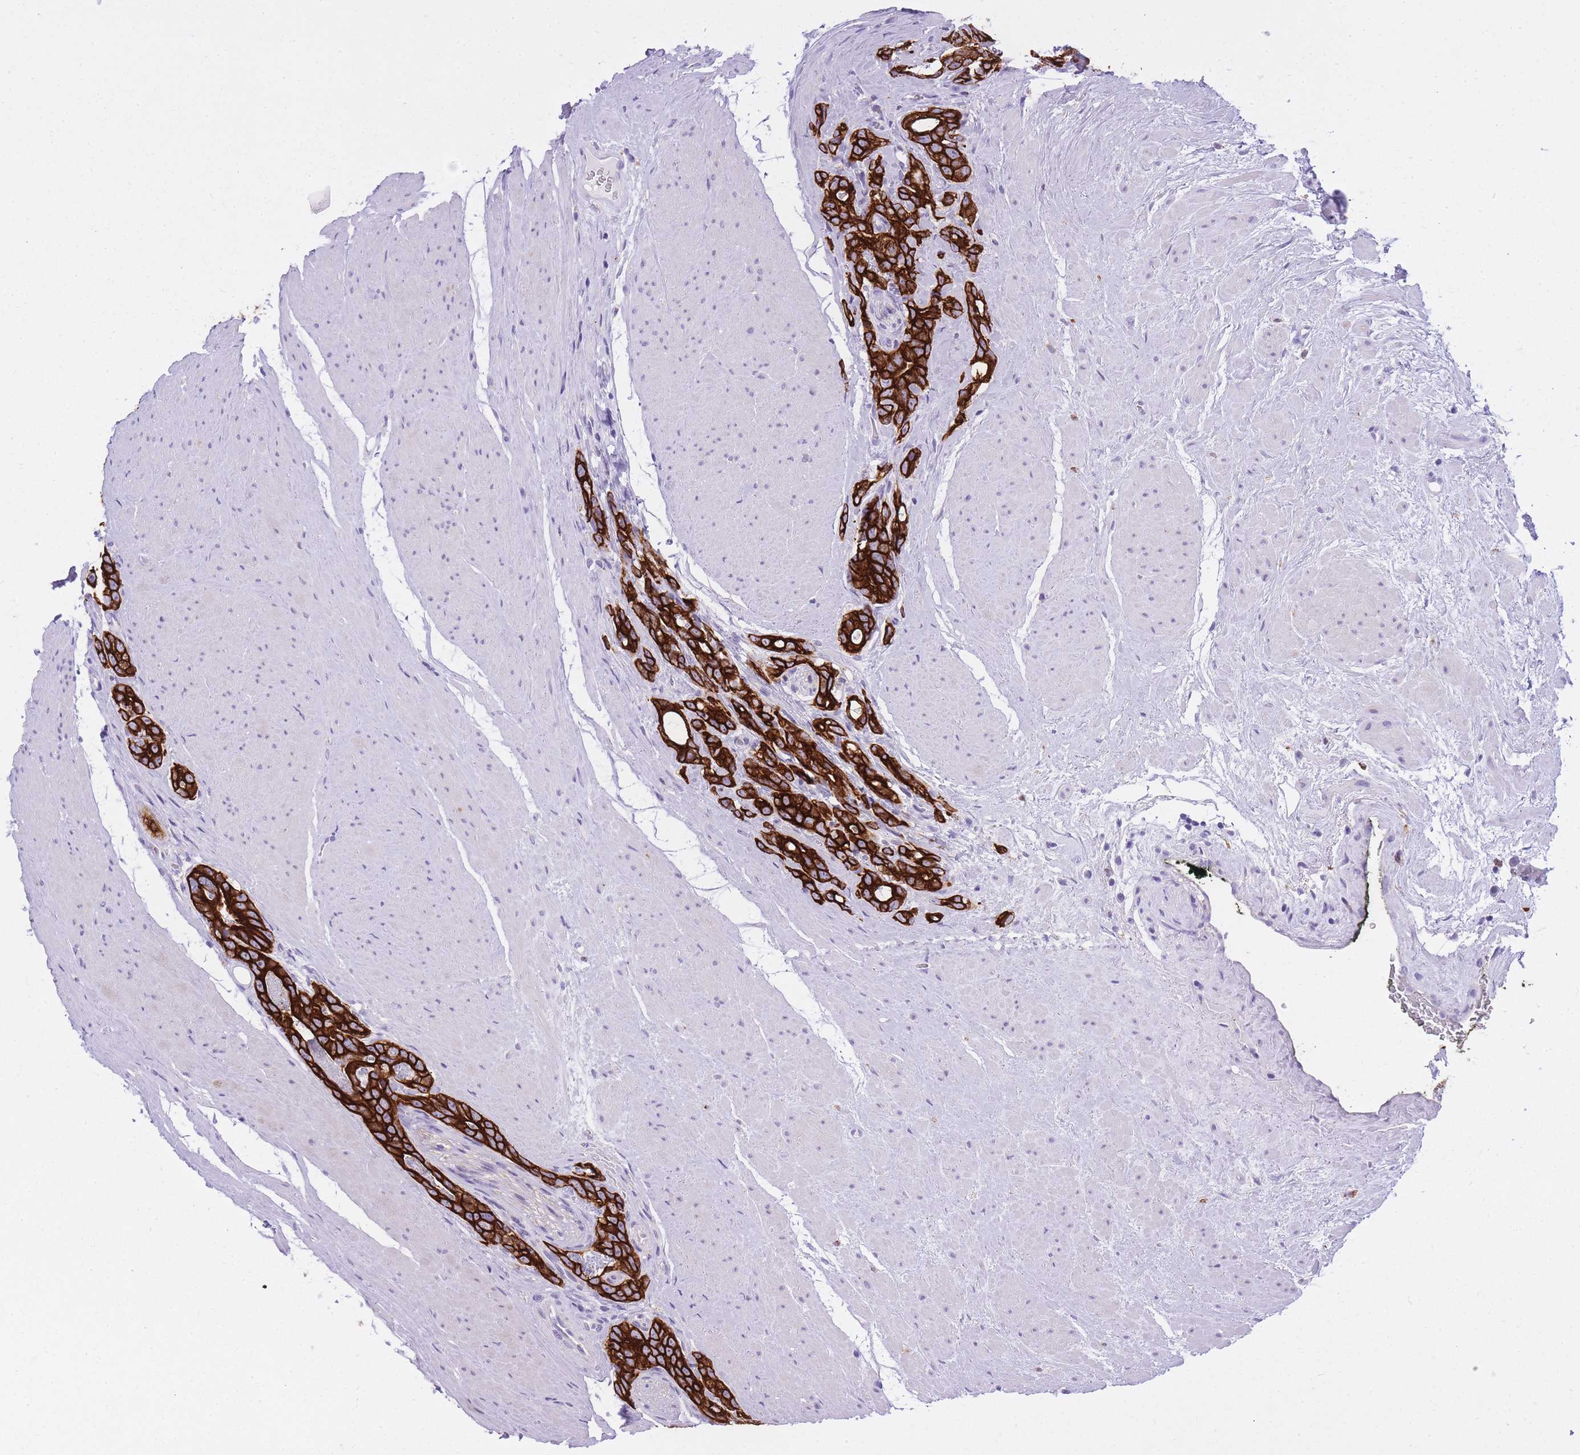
{"staining": {"intensity": "strong", "quantity": ">75%", "location": "cytoplasmic/membranous"}, "tissue": "prostate cancer", "cell_type": "Tumor cells", "image_type": "cancer", "snomed": [{"axis": "morphology", "description": "Adenocarcinoma, High grade"}, {"axis": "topography", "description": "Prostate"}], "caption": "Immunohistochemistry (IHC) photomicrograph of prostate high-grade adenocarcinoma stained for a protein (brown), which displays high levels of strong cytoplasmic/membranous expression in about >75% of tumor cells.", "gene": "RADX", "patient": {"sex": "male", "age": 74}}